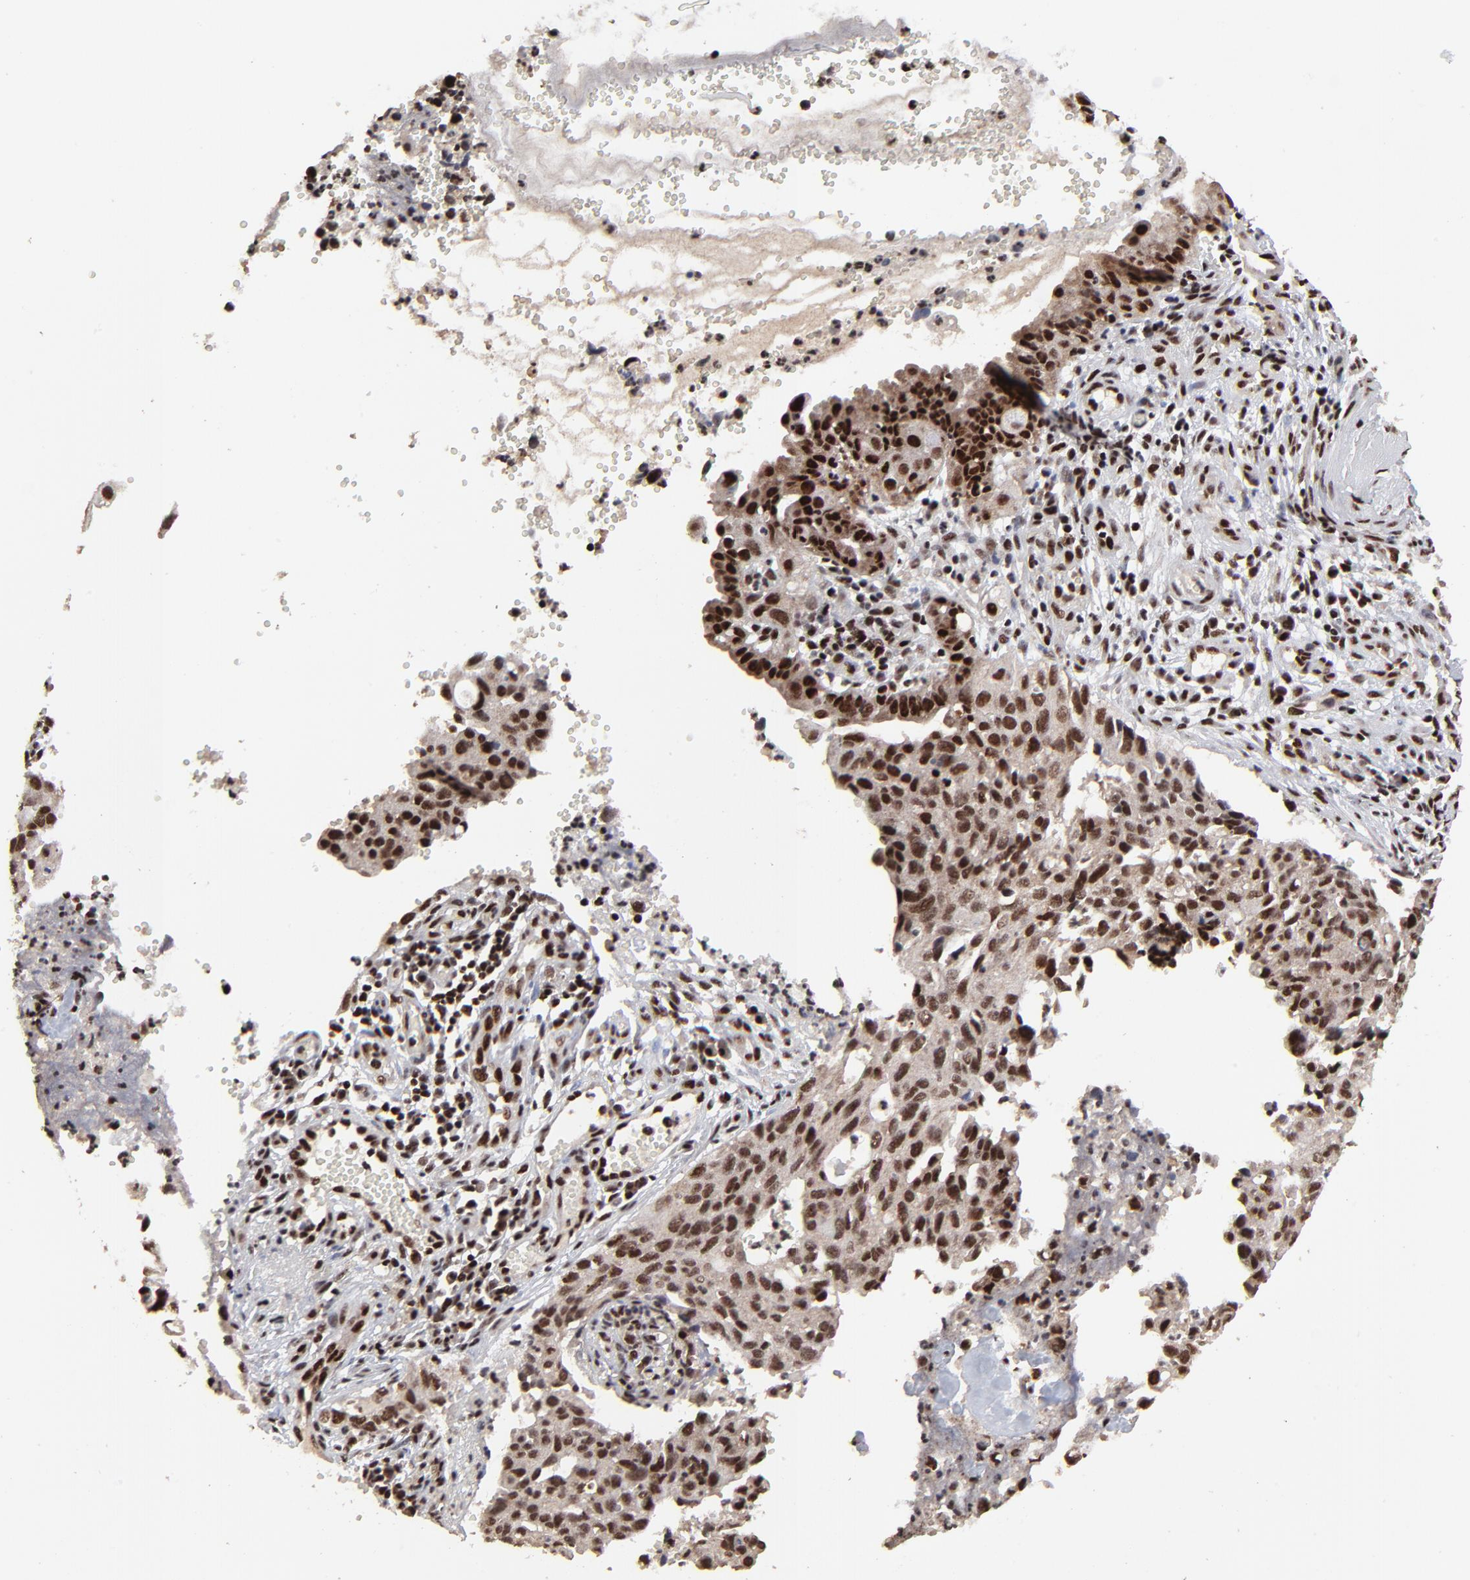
{"staining": {"intensity": "strong", "quantity": ">75%", "location": "nuclear"}, "tissue": "cervical cancer", "cell_type": "Tumor cells", "image_type": "cancer", "snomed": [{"axis": "morphology", "description": "Normal tissue, NOS"}, {"axis": "morphology", "description": "Squamous cell carcinoma, NOS"}, {"axis": "topography", "description": "Cervix"}], "caption": "A brown stain labels strong nuclear staining of a protein in cervical cancer (squamous cell carcinoma) tumor cells. The staining was performed using DAB to visualize the protein expression in brown, while the nuclei were stained in blue with hematoxylin (Magnification: 20x).", "gene": "RBM22", "patient": {"sex": "female", "age": 45}}